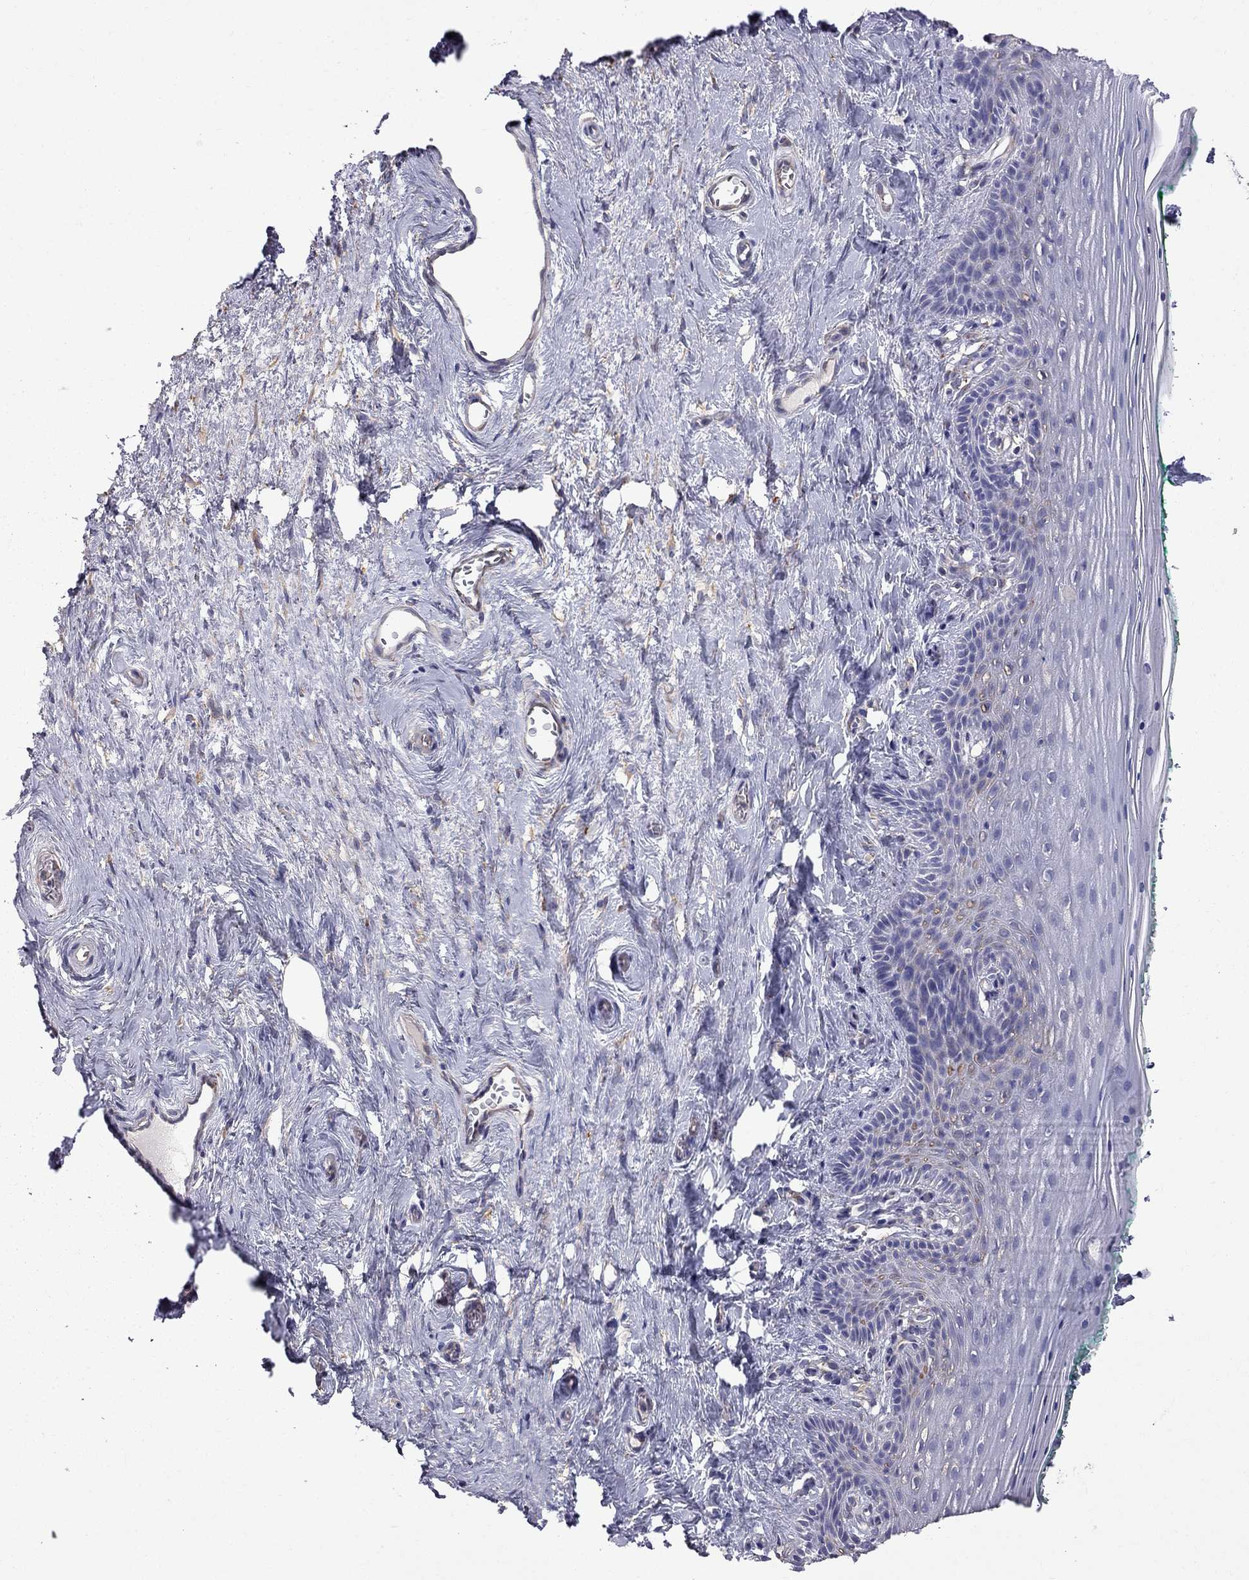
{"staining": {"intensity": "negative", "quantity": "none", "location": "none"}, "tissue": "vagina", "cell_type": "Squamous epithelial cells", "image_type": "normal", "snomed": [{"axis": "morphology", "description": "Normal tissue, NOS"}, {"axis": "topography", "description": "Vagina"}], "caption": "High power microscopy micrograph of an IHC histopathology image of benign vagina, revealing no significant expression in squamous epithelial cells. (Stains: DAB (3,3'-diaminobenzidine) immunohistochemistry (IHC) with hematoxylin counter stain, Microscopy: brightfield microscopy at high magnification).", "gene": "EIF4E3", "patient": {"sex": "female", "age": 45}}